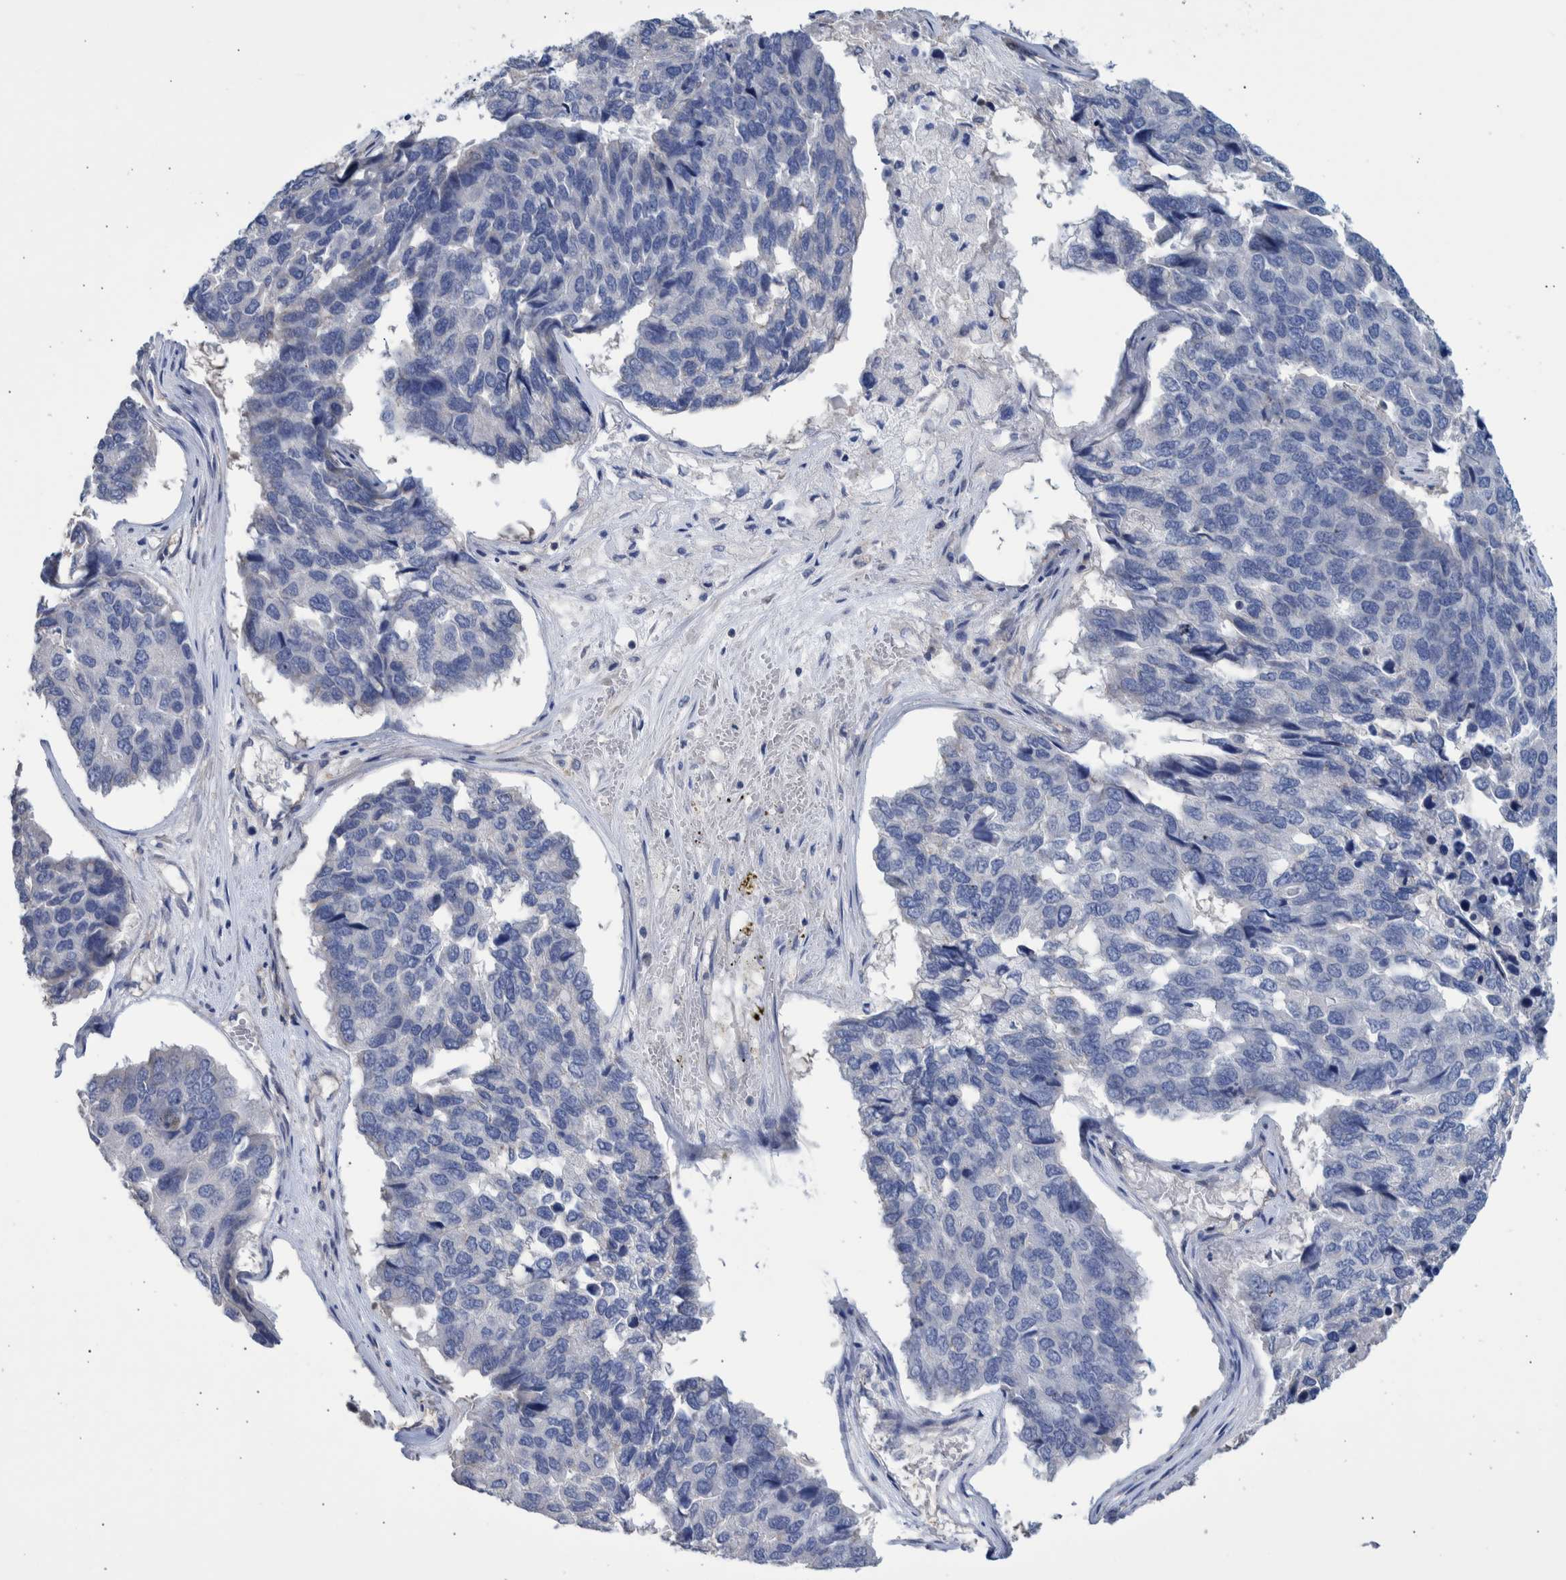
{"staining": {"intensity": "negative", "quantity": "none", "location": "none"}, "tissue": "pancreatic cancer", "cell_type": "Tumor cells", "image_type": "cancer", "snomed": [{"axis": "morphology", "description": "Adenocarcinoma, NOS"}, {"axis": "topography", "description": "Pancreas"}], "caption": "Tumor cells are negative for protein expression in human pancreatic adenocarcinoma.", "gene": "PPP3CC", "patient": {"sex": "male", "age": 50}}